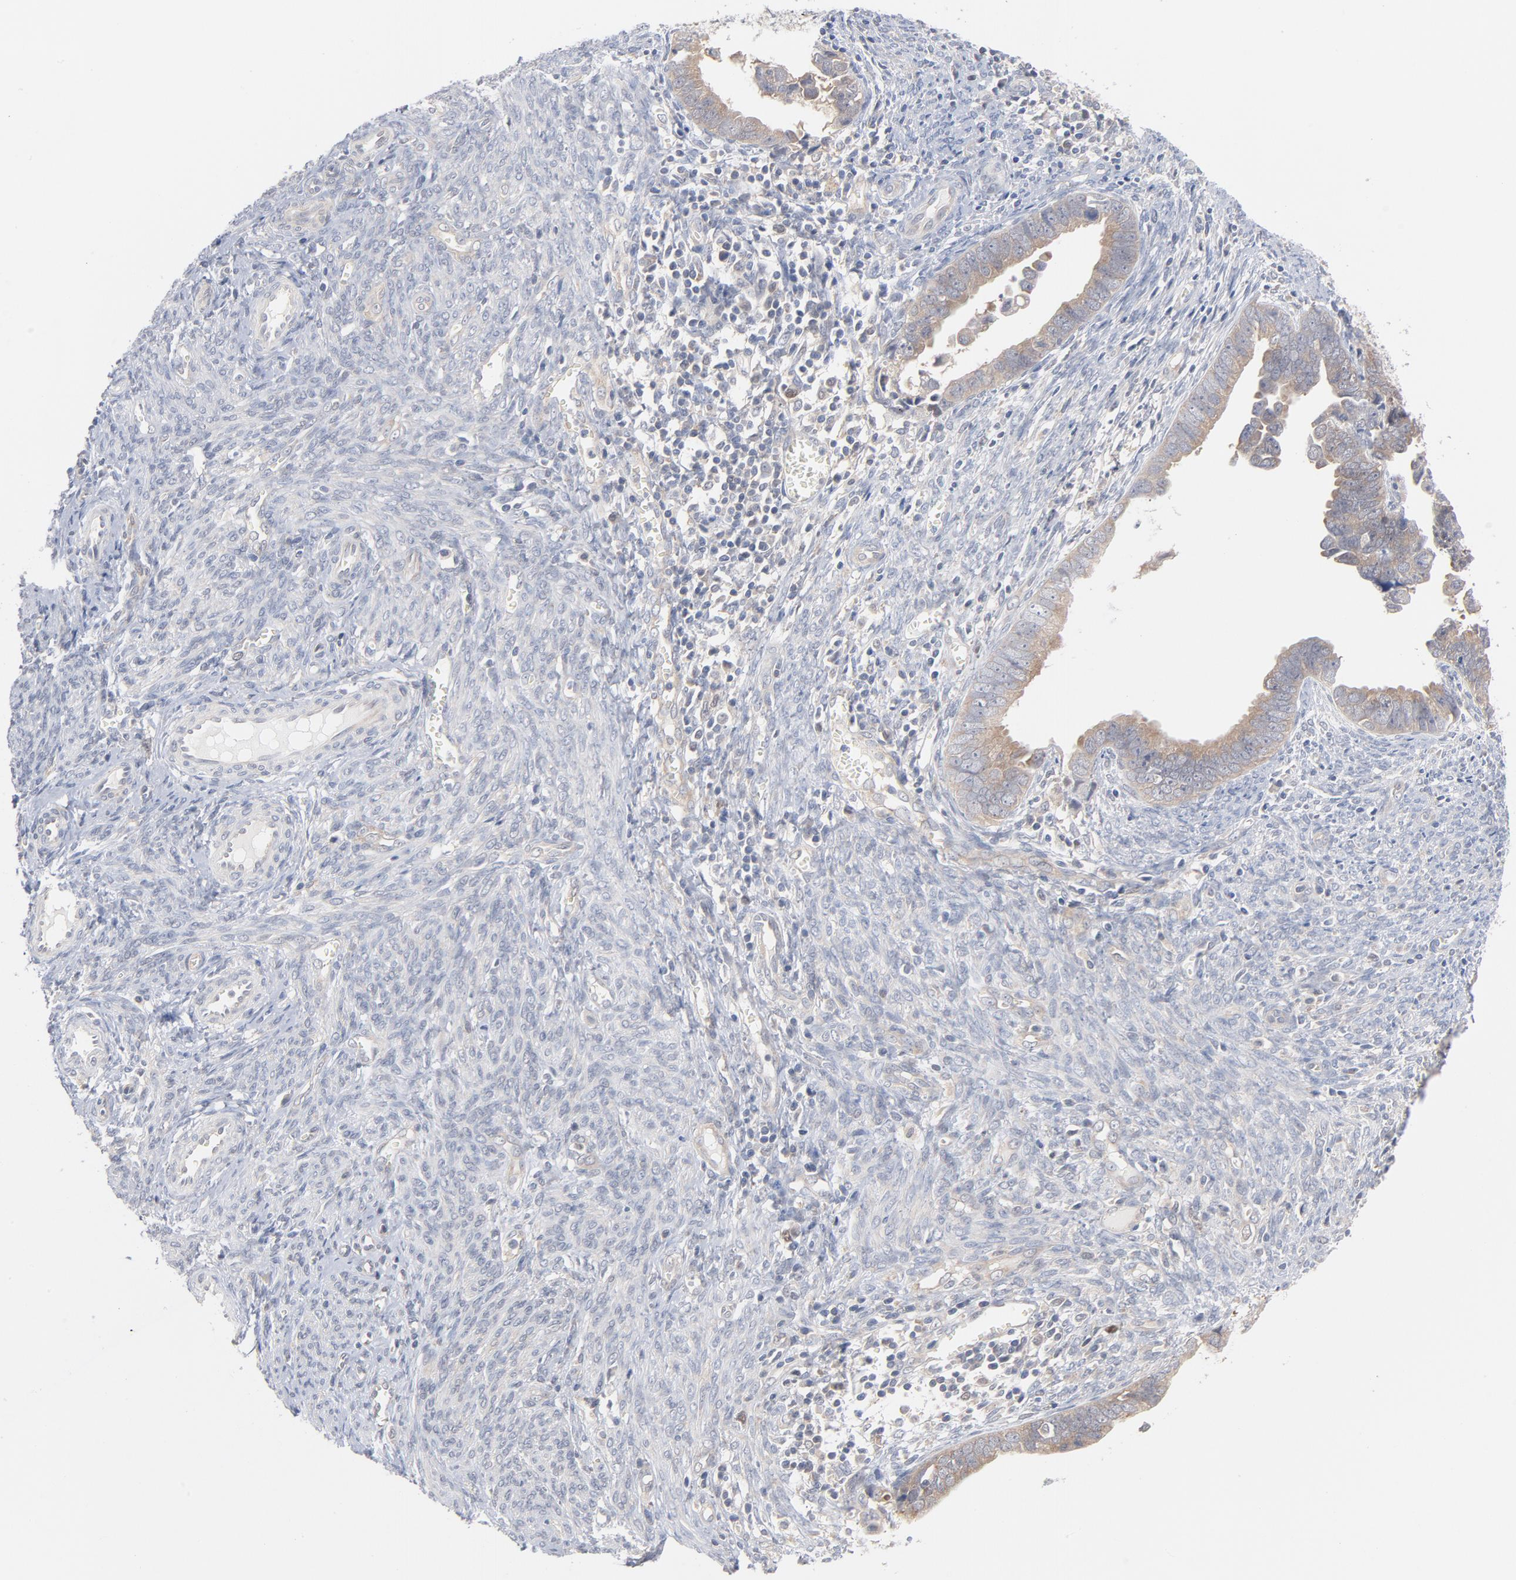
{"staining": {"intensity": "weak", "quantity": "25%-75%", "location": "cytoplasmic/membranous"}, "tissue": "endometrial cancer", "cell_type": "Tumor cells", "image_type": "cancer", "snomed": [{"axis": "morphology", "description": "Adenocarcinoma, NOS"}, {"axis": "topography", "description": "Endometrium"}], "caption": "Weak cytoplasmic/membranous protein staining is appreciated in about 25%-75% of tumor cells in adenocarcinoma (endometrial). Using DAB (3,3'-diaminobenzidine) (brown) and hematoxylin (blue) stains, captured at high magnification using brightfield microscopy.", "gene": "UBL4A", "patient": {"sex": "female", "age": 75}}